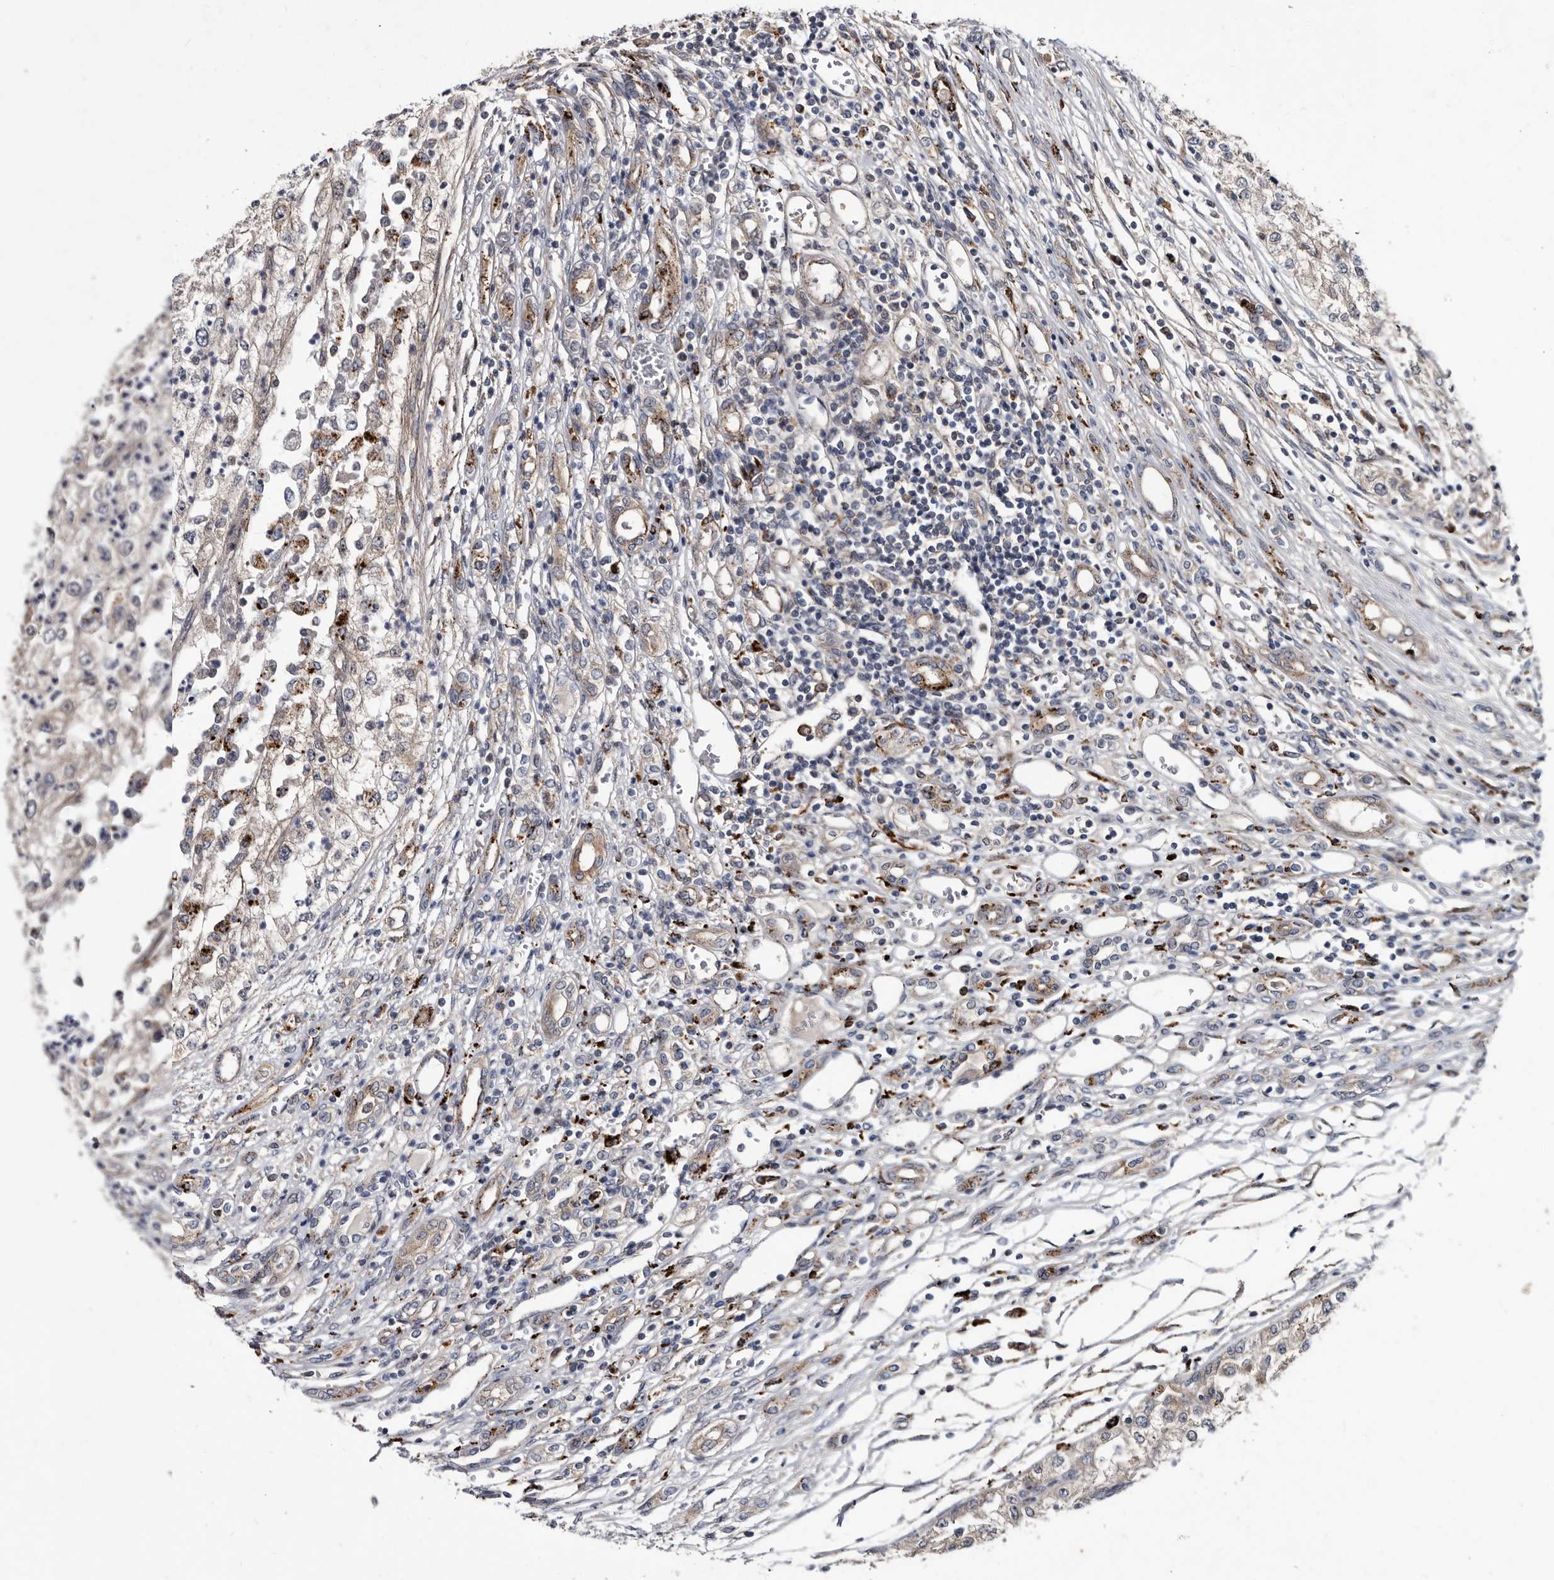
{"staining": {"intensity": "weak", "quantity": "25%-75%", "location": "cytoplasmic/membranous"}, "tissue": "renal cancer", "cell_type": "Tumor cells", "image_type": "cancer", "snomed": [{"axis": "morphology", "description": "Adenocarcinoma, NOS"}, {"axis": "topography", "description": "Kidney"}], "caption": "Immunohistochemical staining of renal cancer (adenocarcinoma) shows low levels of weak cytoplasmic/membranous staining in about 25%-75% of tumor cells.", "gene": "ABCF2", "patient": {"sex": "female", "age": 54}}